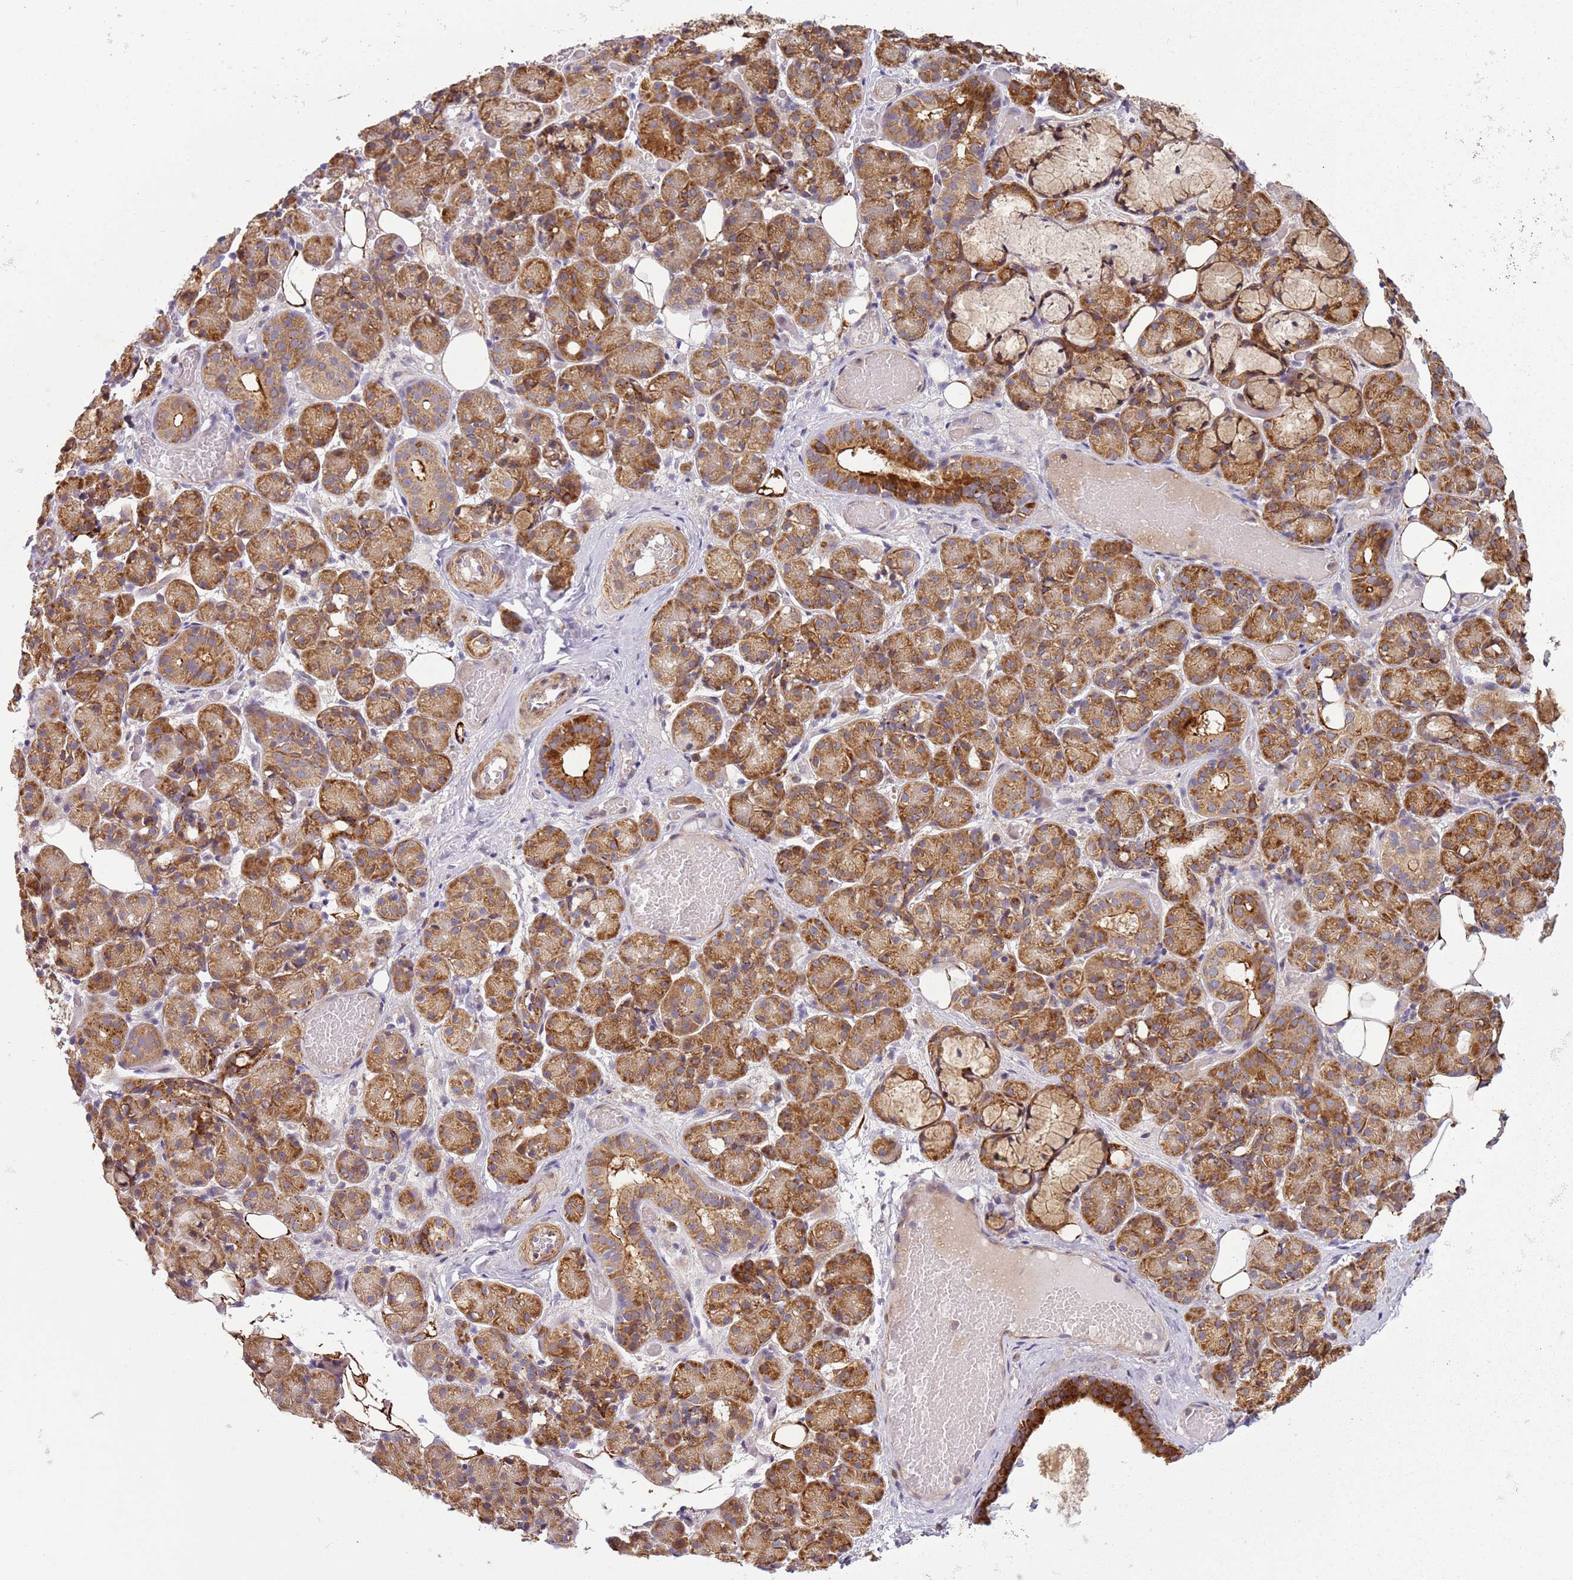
{"staining": {"intensity": "strong", "quantity": "25%-75%", "location": "cytoplasmic/membranous"}, "tissue": "salivary gland", "cell_type": "Glandular cells", "image_type": "normal", "snomed": [{"axis": "morphology", "description": "Normal tissue, NOS"}, {"axis": "topography", "description": "Salivary gland"}], "caption": "Immunohistochemistry (IHC) histopathology image of benign salivary gland: salivary gland stained using IHC demonstrates high levels of strong protein expression localized specifically in the cytoplasmic/membranous of glandular cells, appearing as a cytoplasmic/membranous brown color.", "gene": "PVRIG", "patient": {"sex": "male", "age": 63}}